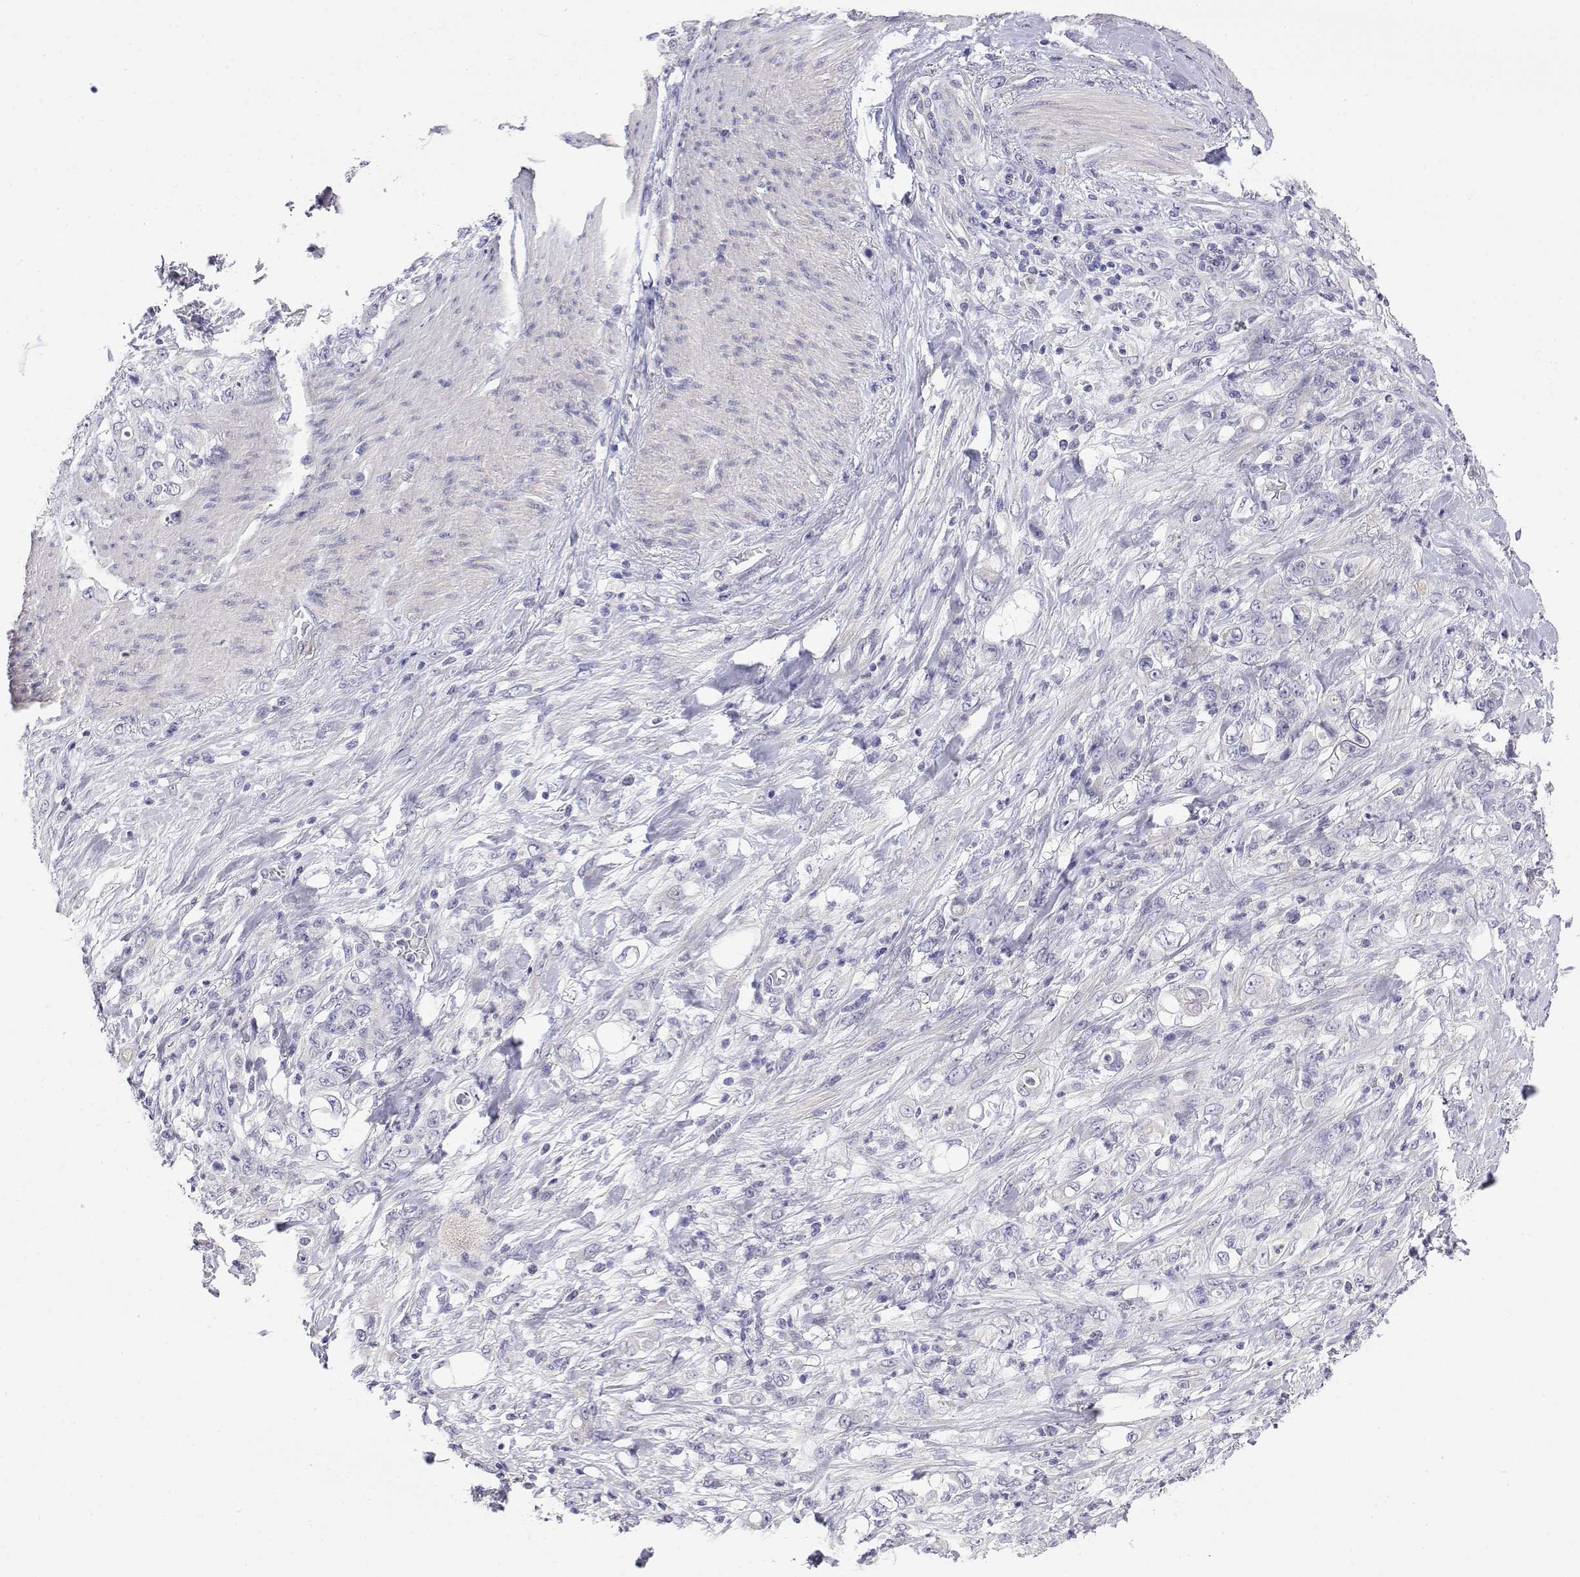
{"staining": {"intensity": "negative", "quantity": "none", "location": "none"}, "tissue": "stomach cancer", "cell_type": "Tumor cells", "image_type": "cancer", "snomed": [{"axis": "morphology", "description": "Adenocarcinoma, NOS"}, {"axis": "topography", "description": "Stomach"}], "caption": "Immunohistochemistry (IHC) photomicrograph of neoplastic tissue: stomach adenocarcinoma stained with DAB (3,3'-diaminobenzidine) displays no significant protein expression in tumor cells.", "gene": "LY6D", "patient": {"sex": "female", "age": 79}}